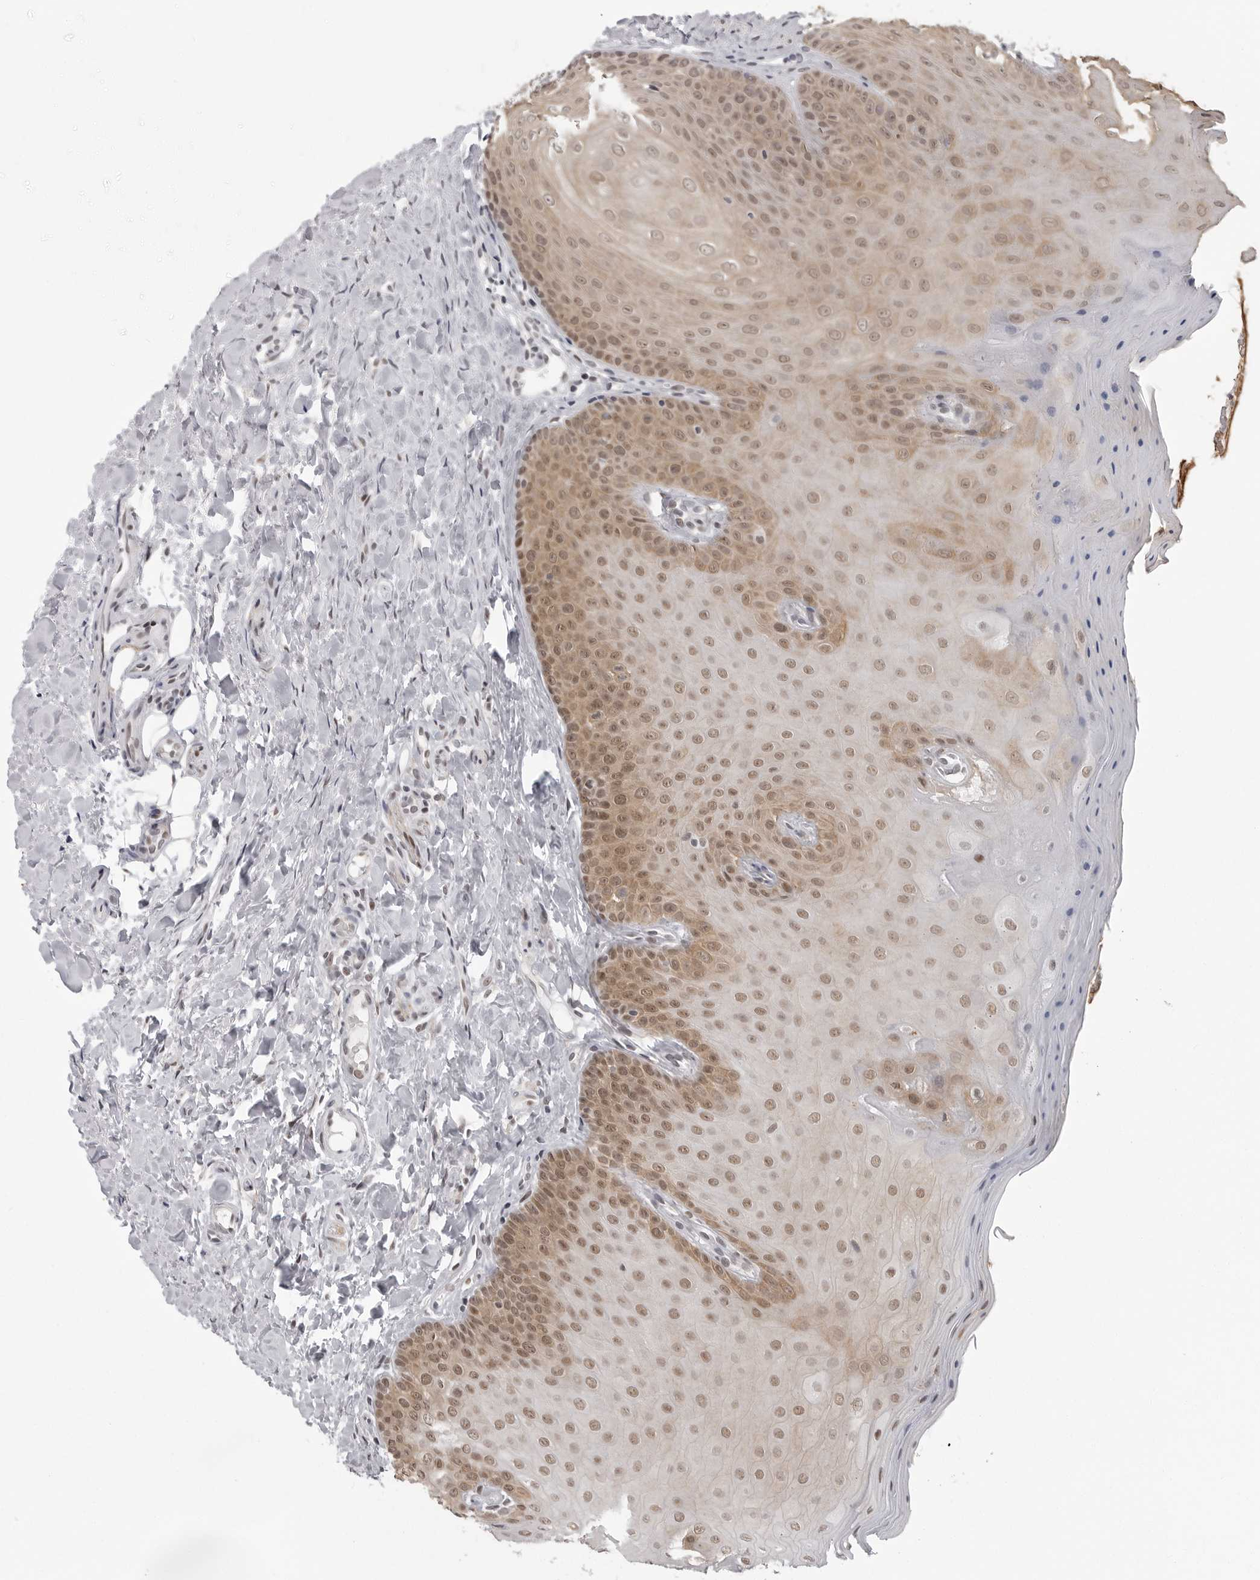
{"staining": {"intensity": "moderate", "quantity": "25%-75%", "location": "cytoplasmic/membranous,nuclear"}, "tissue": "oral mucosa", "cell_type": "Squamous epithelial cells", "image_type": "normal", "snomed": [{"axis": "morphology", "description": "Normal tissue, NOS"}, {"axis": "topography", "description": "Oral tissue"}], "caption": "IHC image of normal oral mucosa: oral mucosa stained using immunohistochemistry displays medium levels of moderate protein expression localized specifically in the cytoplasmic/membranous,nuclear of squamous epithelial cells, appearing as a cytoplasmic/membranous,nuclear brown color.", "gene": "PRDM10", "patient": {"sex": "female", "age": 31}}